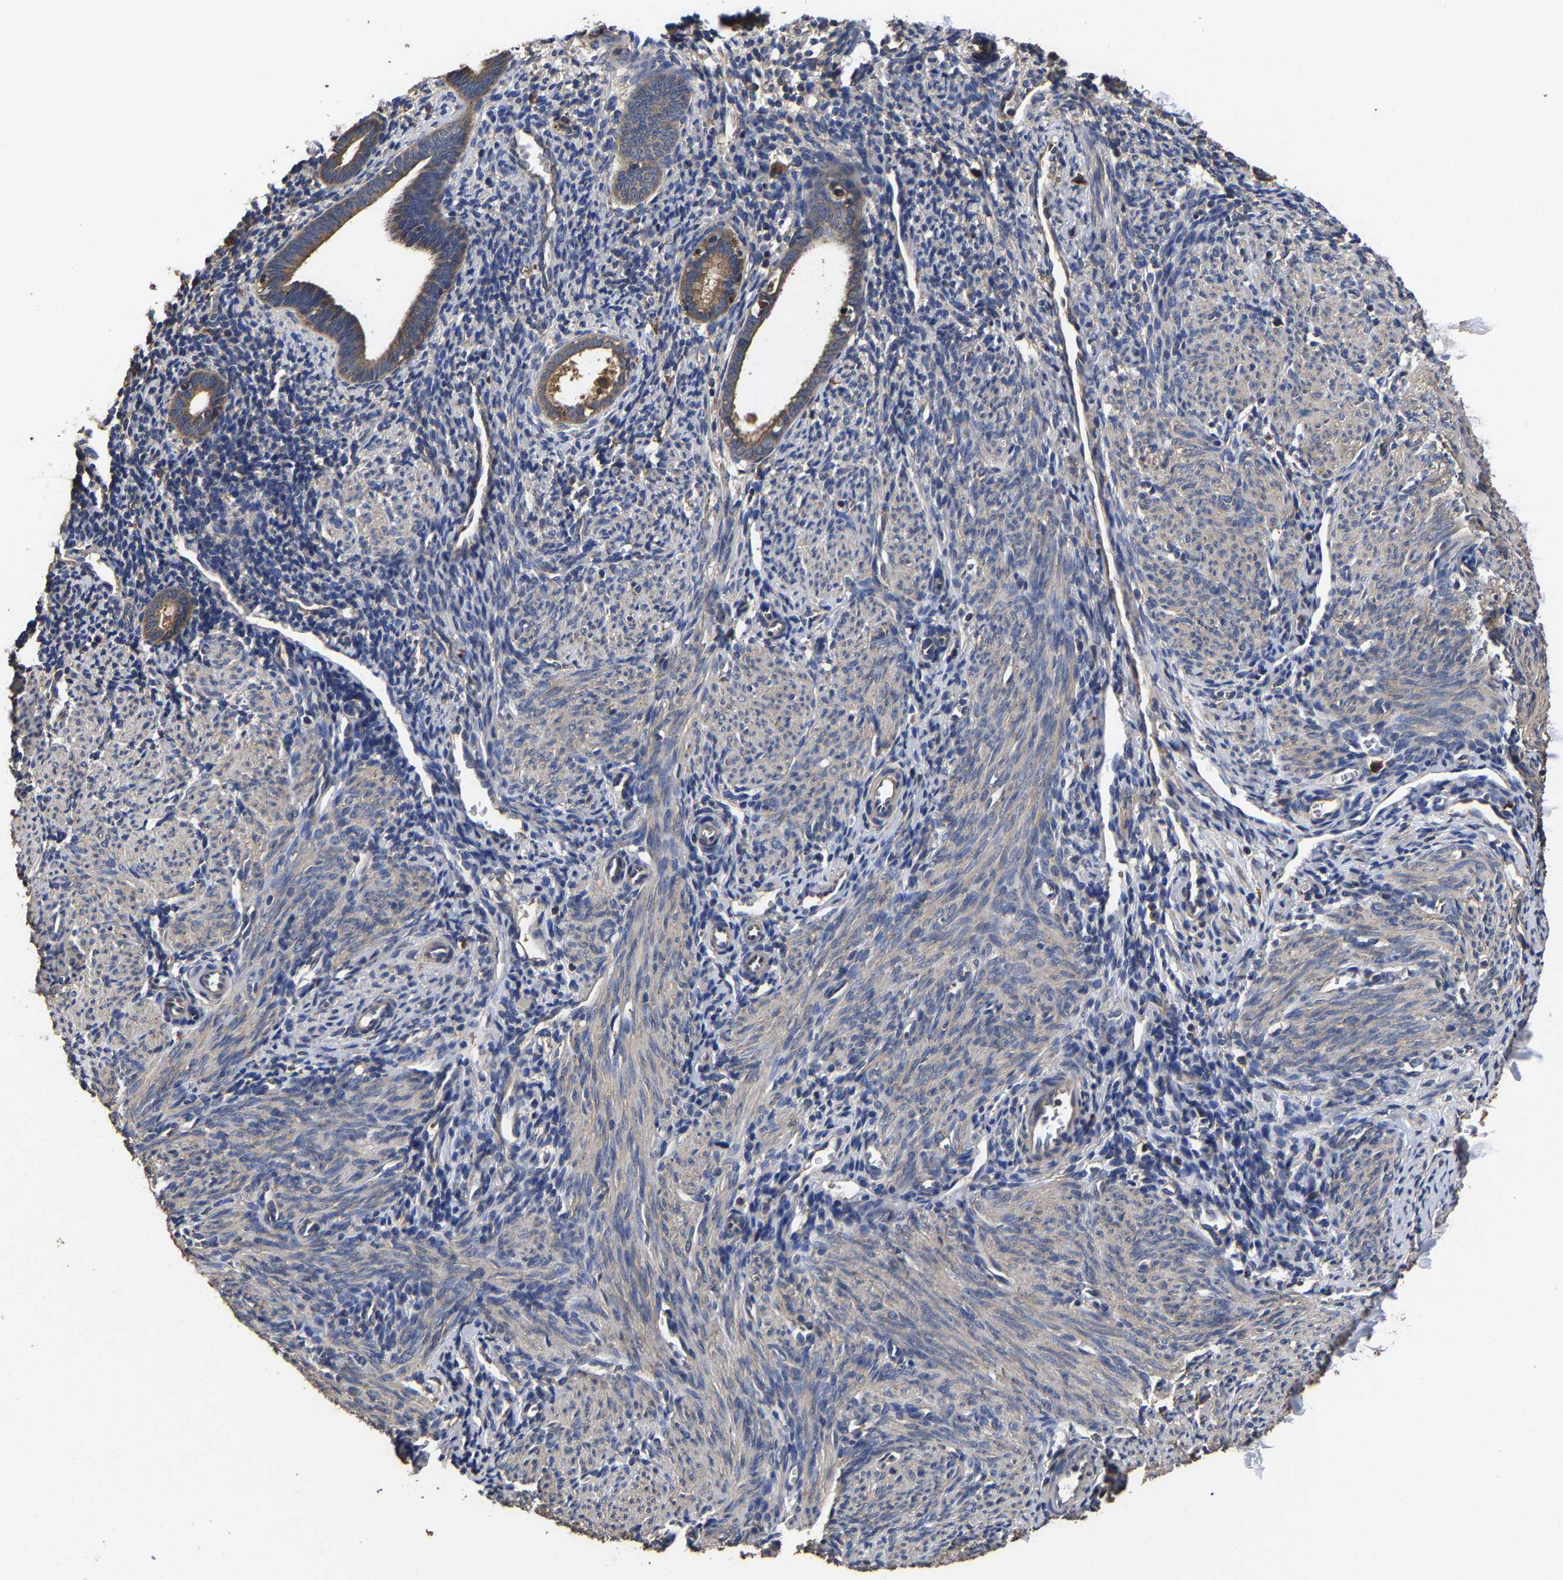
{"staining": {"intensity": "weak", "quantity": "25%-75%", "location": "cytoplasmic/membranous"}, "tissue": "endometrium", "cell_type": "Cells in endometrial stroma", "image_type": "normal", "snomed": [{"axis": "morphology", "description": "Normal tissue, NOS"}, {"axis": "morphology", "description": "Adenocarcinoma, NOS"}, {"axis": "topography", "description": "Endometrium"}], "caption": "Benign endometrium reveals weak cytoplasmic/membranous expression in about 25%-75% of cells in endometrial stroma.", "gene": "ITCH", "patient": {"sex": "female", "age": 57}}